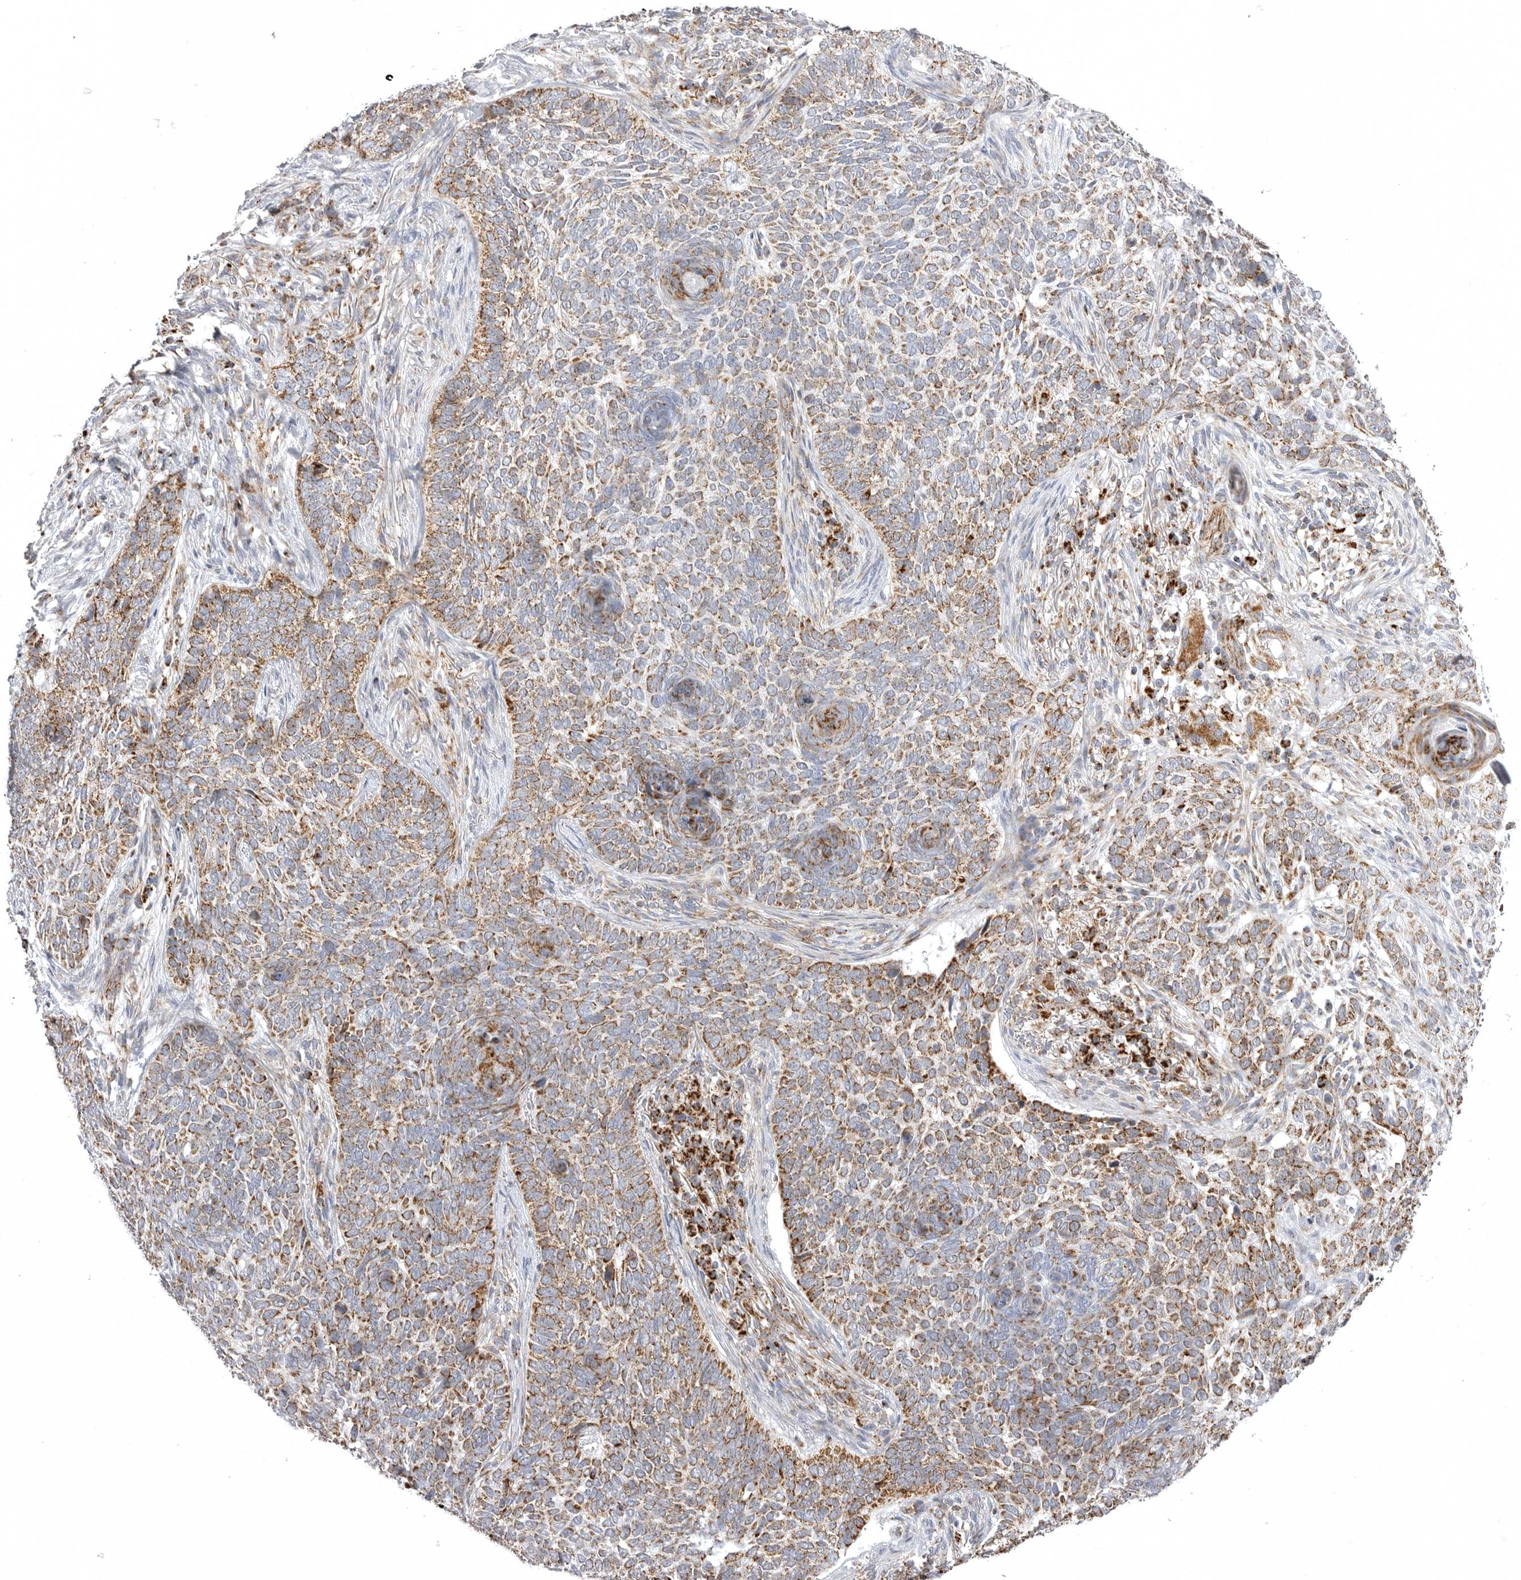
{"staining": {"intensity": "moderate", "quantity": ">75%", "location": "cytoplasmic/membranous"}, "tissue": "skin cancer", "cell_type": "Tumor cells", "image_type": "cancer", "snomed": [{"axis": "morphology", "description": "Basal cell carcinoma"}, {"axis": "topography", "description": "Skin"}], "caption": "The micrograph displays staining of skin cancer (basal cell carcinoma), revealing moderate cytoplasmic/membranous protein expression (brown color) within tumor cells. (Brightfield microscopy of DAB IHC at high magnification).", "gene": "TUFM", "patient": {"sex": "female", "age": 64}}